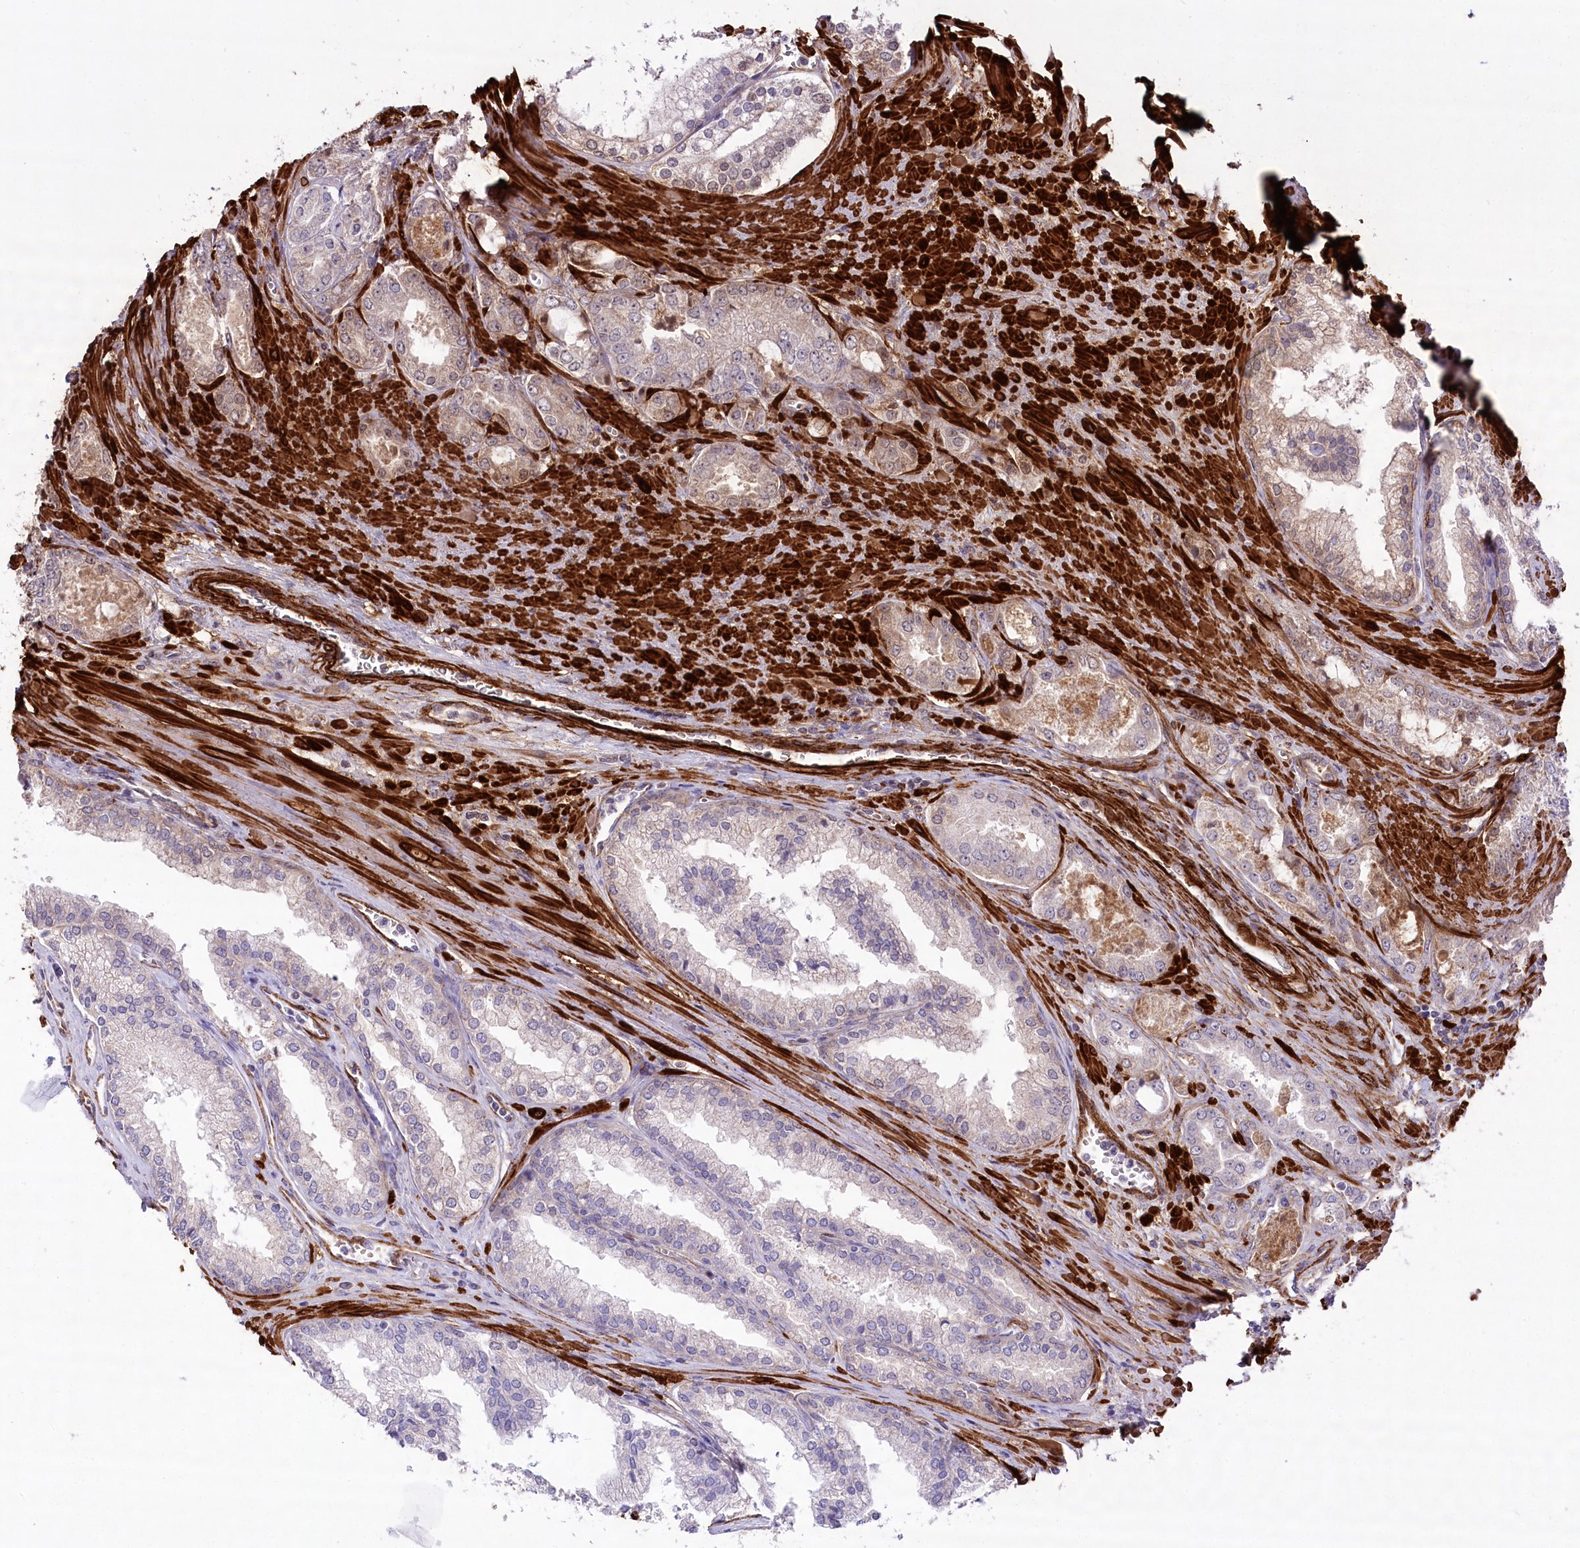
{"staining": {"intensity": "weak", "quantity": "<25%", "location": "cytoplasmic/membranous"}, "tissue": "prostate cancer", "cell_type": "Tumor cells", "image_type": "cancer", "snomed": [{"axis": "morphology", "description": "Adenocarcinoma, High grade"}, {"axis": "topography", "description": "Prostate"}], "caption": "Immunohistochemistry of human adenocarcinoma (high-grade) (prostate) demonstrates no positivity in tumor cells.", "gene": "SYNPO2", "patient": {"sex": "male", "age": 72}}